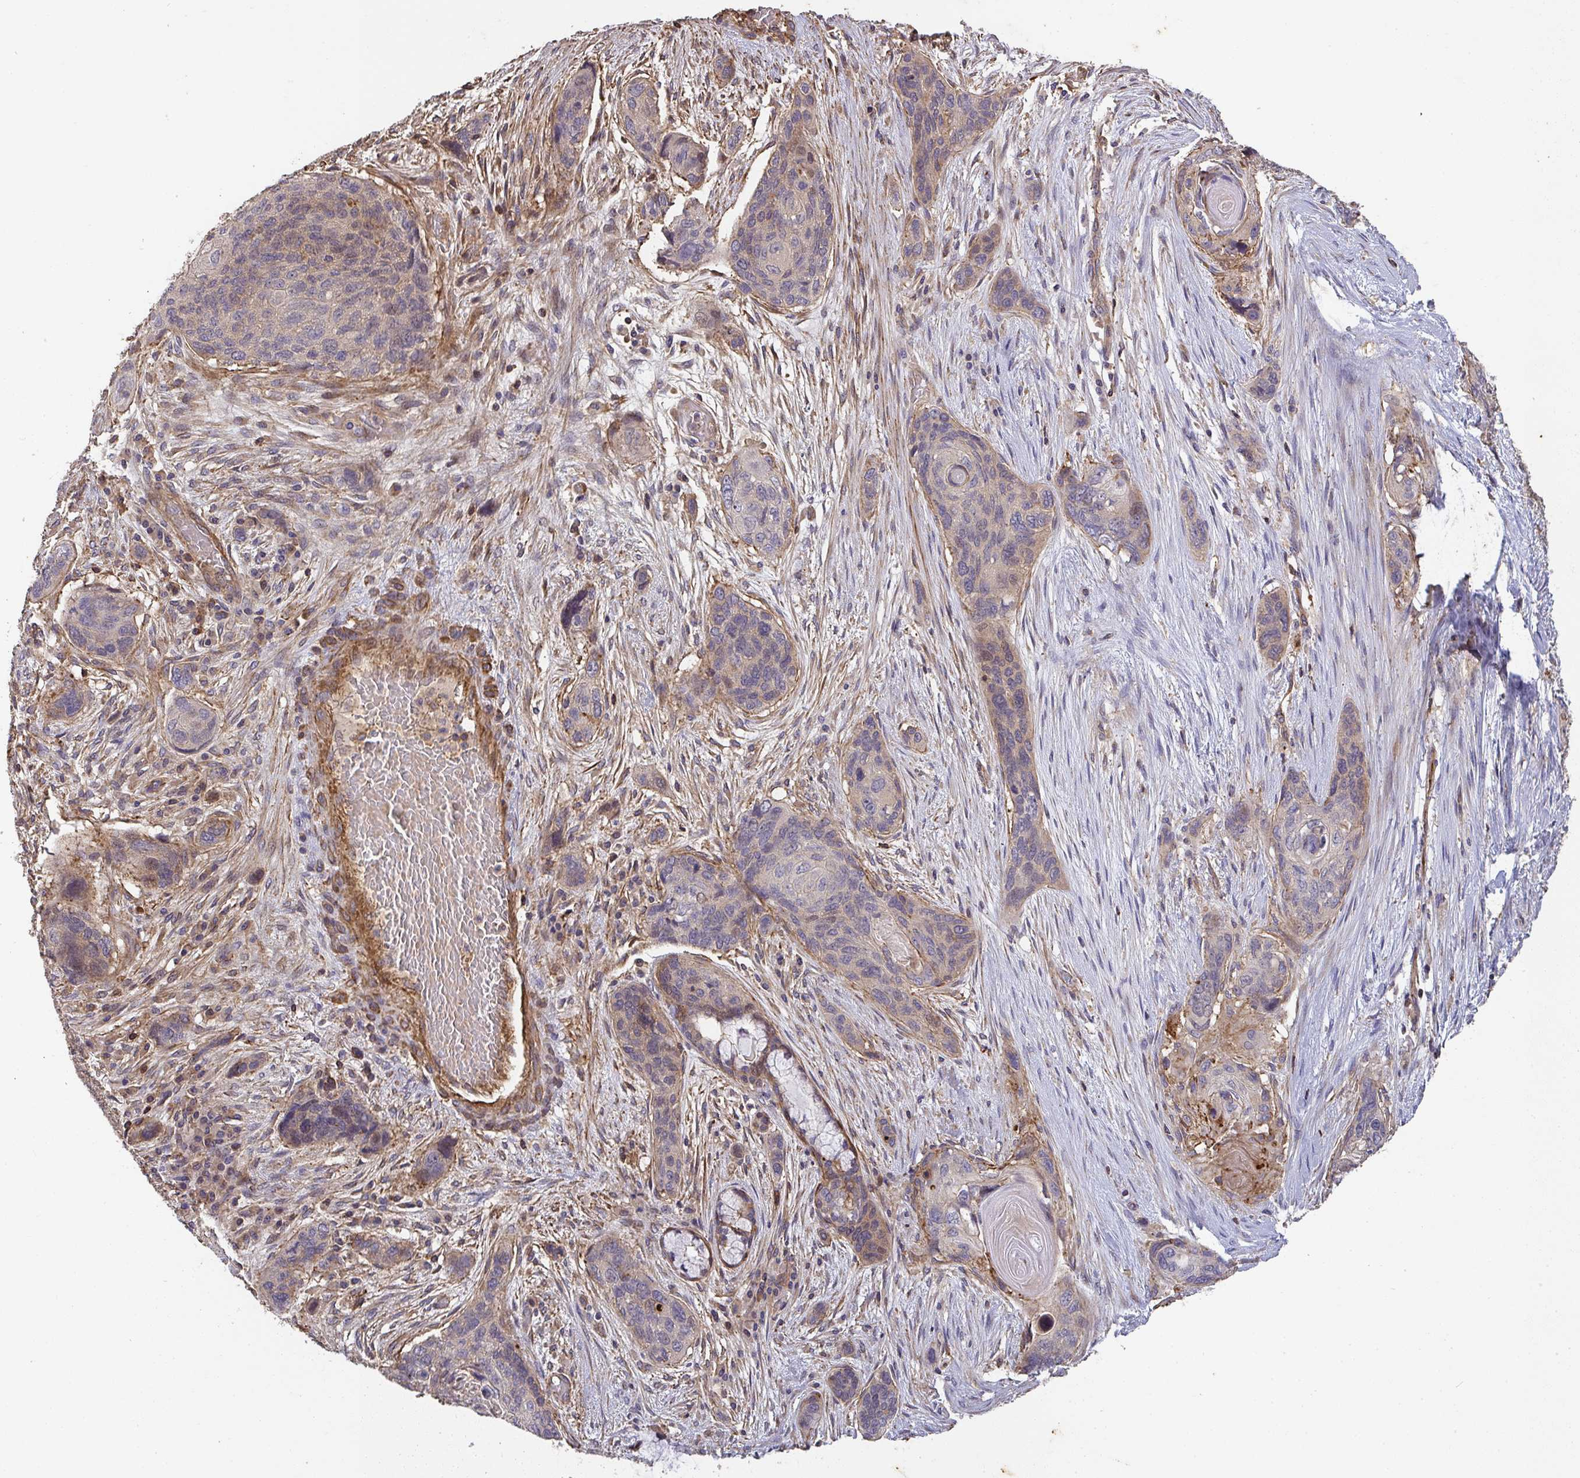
{"staining": {"intensity": "moderate", "quantity": "<25%", "location": "cytoplasmic/membranous,nuclear"}, "tissue": "lung cancer", "cell_type": "Tumor cells", "image_type": "cancer", "snomed": [{"axis": "morphology", "description": "Squamous cell carcinoma, NOS"}, {"axis": "morphology", "description": "Squamous cell carcinoma, metastatic, NOS"}, {"axis": "topography", "description": "Lymph node"}, {"axis": "topography", "description": "Lung"}], "caption": "This is a photomicrograph of IHC staining of lung cancer (metastatic squamous cell carcinoma), which shows moderate expression in the cytoplasmic/membranous and nuclear of tumor cells.", "gene": "TNMD", "patient": {"sex": "male", "age": 41}}